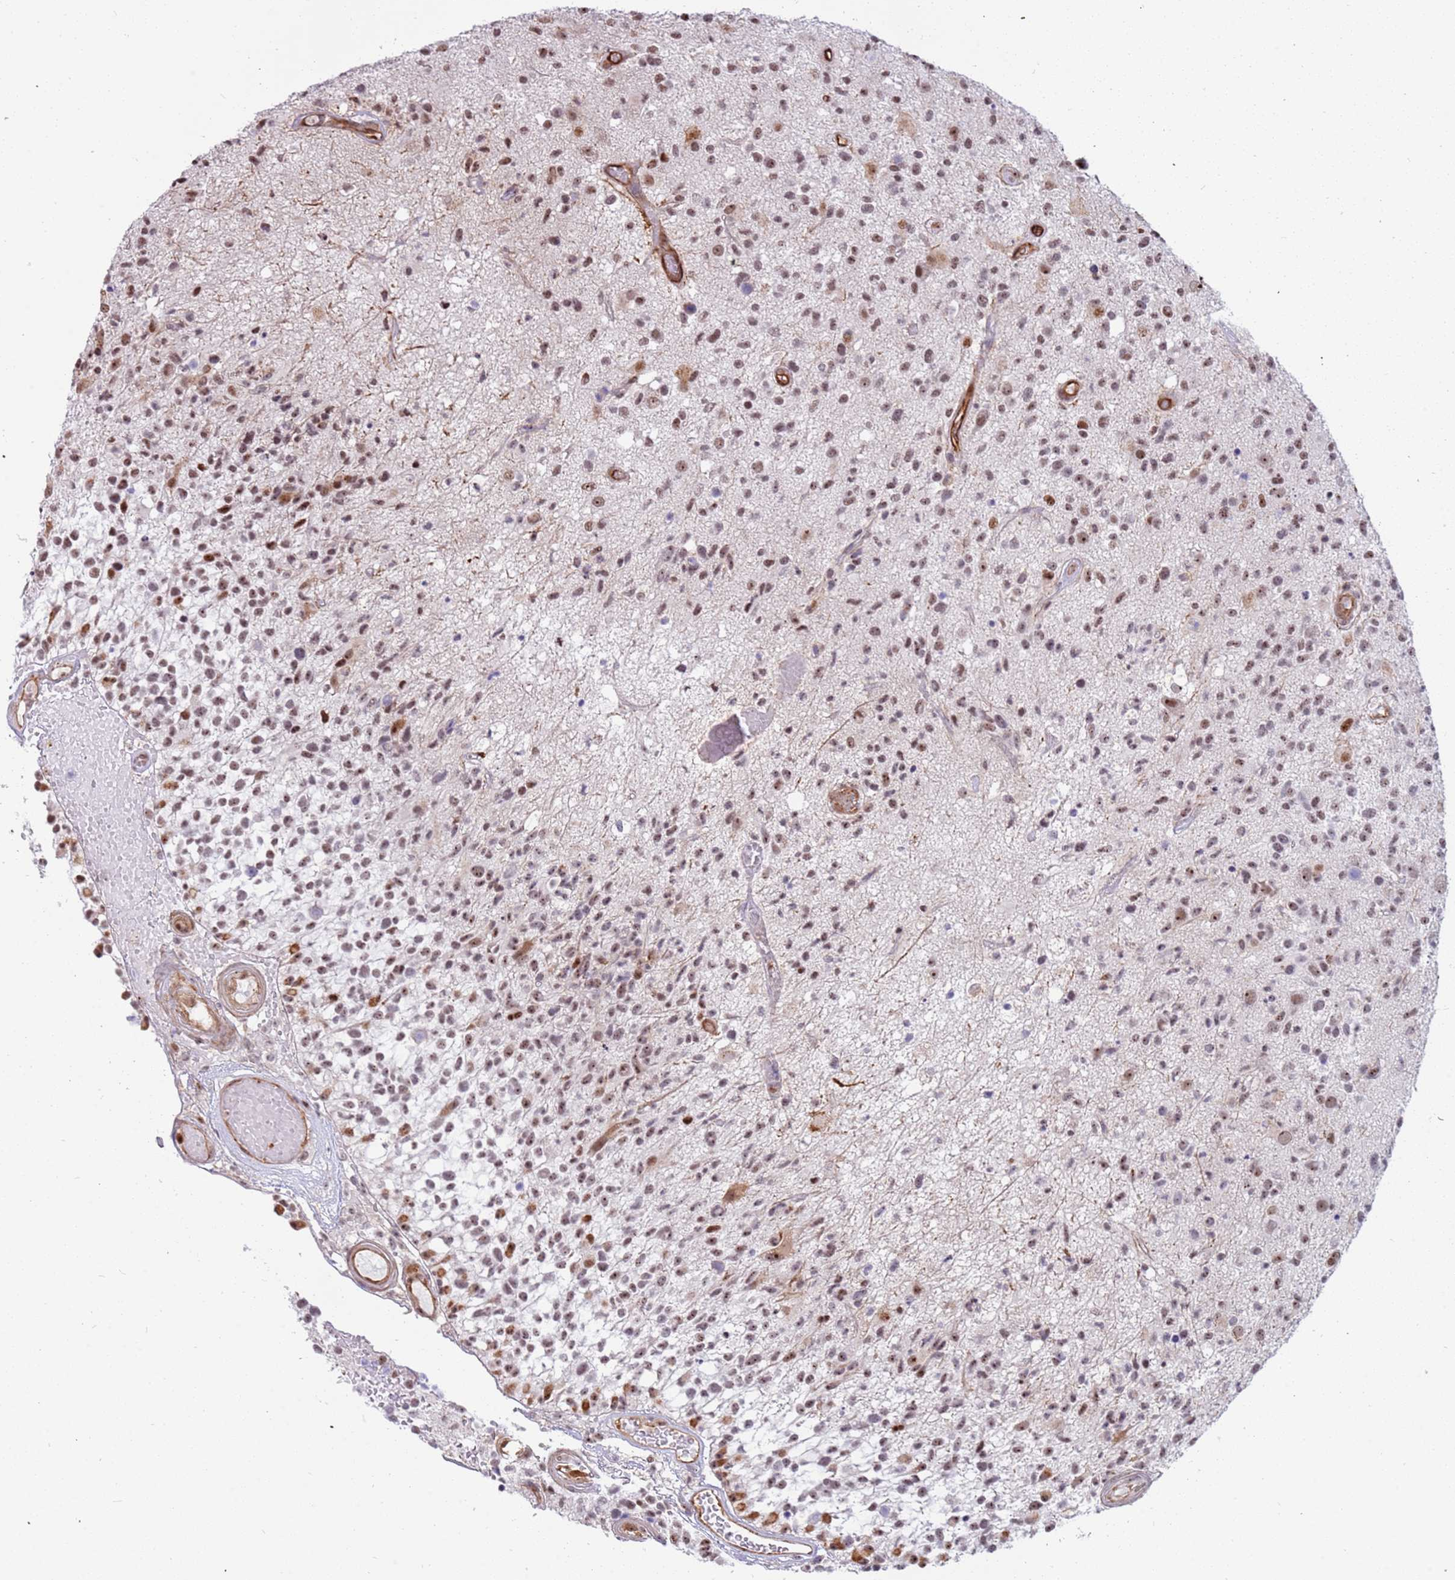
{"staining": {"intensity": "moderate", "quantity": ">75%", "location": "nuclear"}, "tissue": "glioma", "cell_type": "Tumor cells", "image_type": "cancer", "snomed": [{"axis": "morphology", "description": "Glioma, malignant, High grade"}, {"axis": "morphology", "description": "Glioblastoma, NOS"}, {"axis": "topography", "description": "Brain"}], "caption": "Immunohistochemical staining of human glioma demonstrates medium levels of moderate nuclear protein expression in approximately >75% of tumor cells. The staining was performed using DAB (3,3'-diaminobenzidine), with brown indicating positive protein expression. Nuclei are stained blue with hematoxylin.", "gene": "LRMDA", "patient": {"sex": "male", "age": 60}}